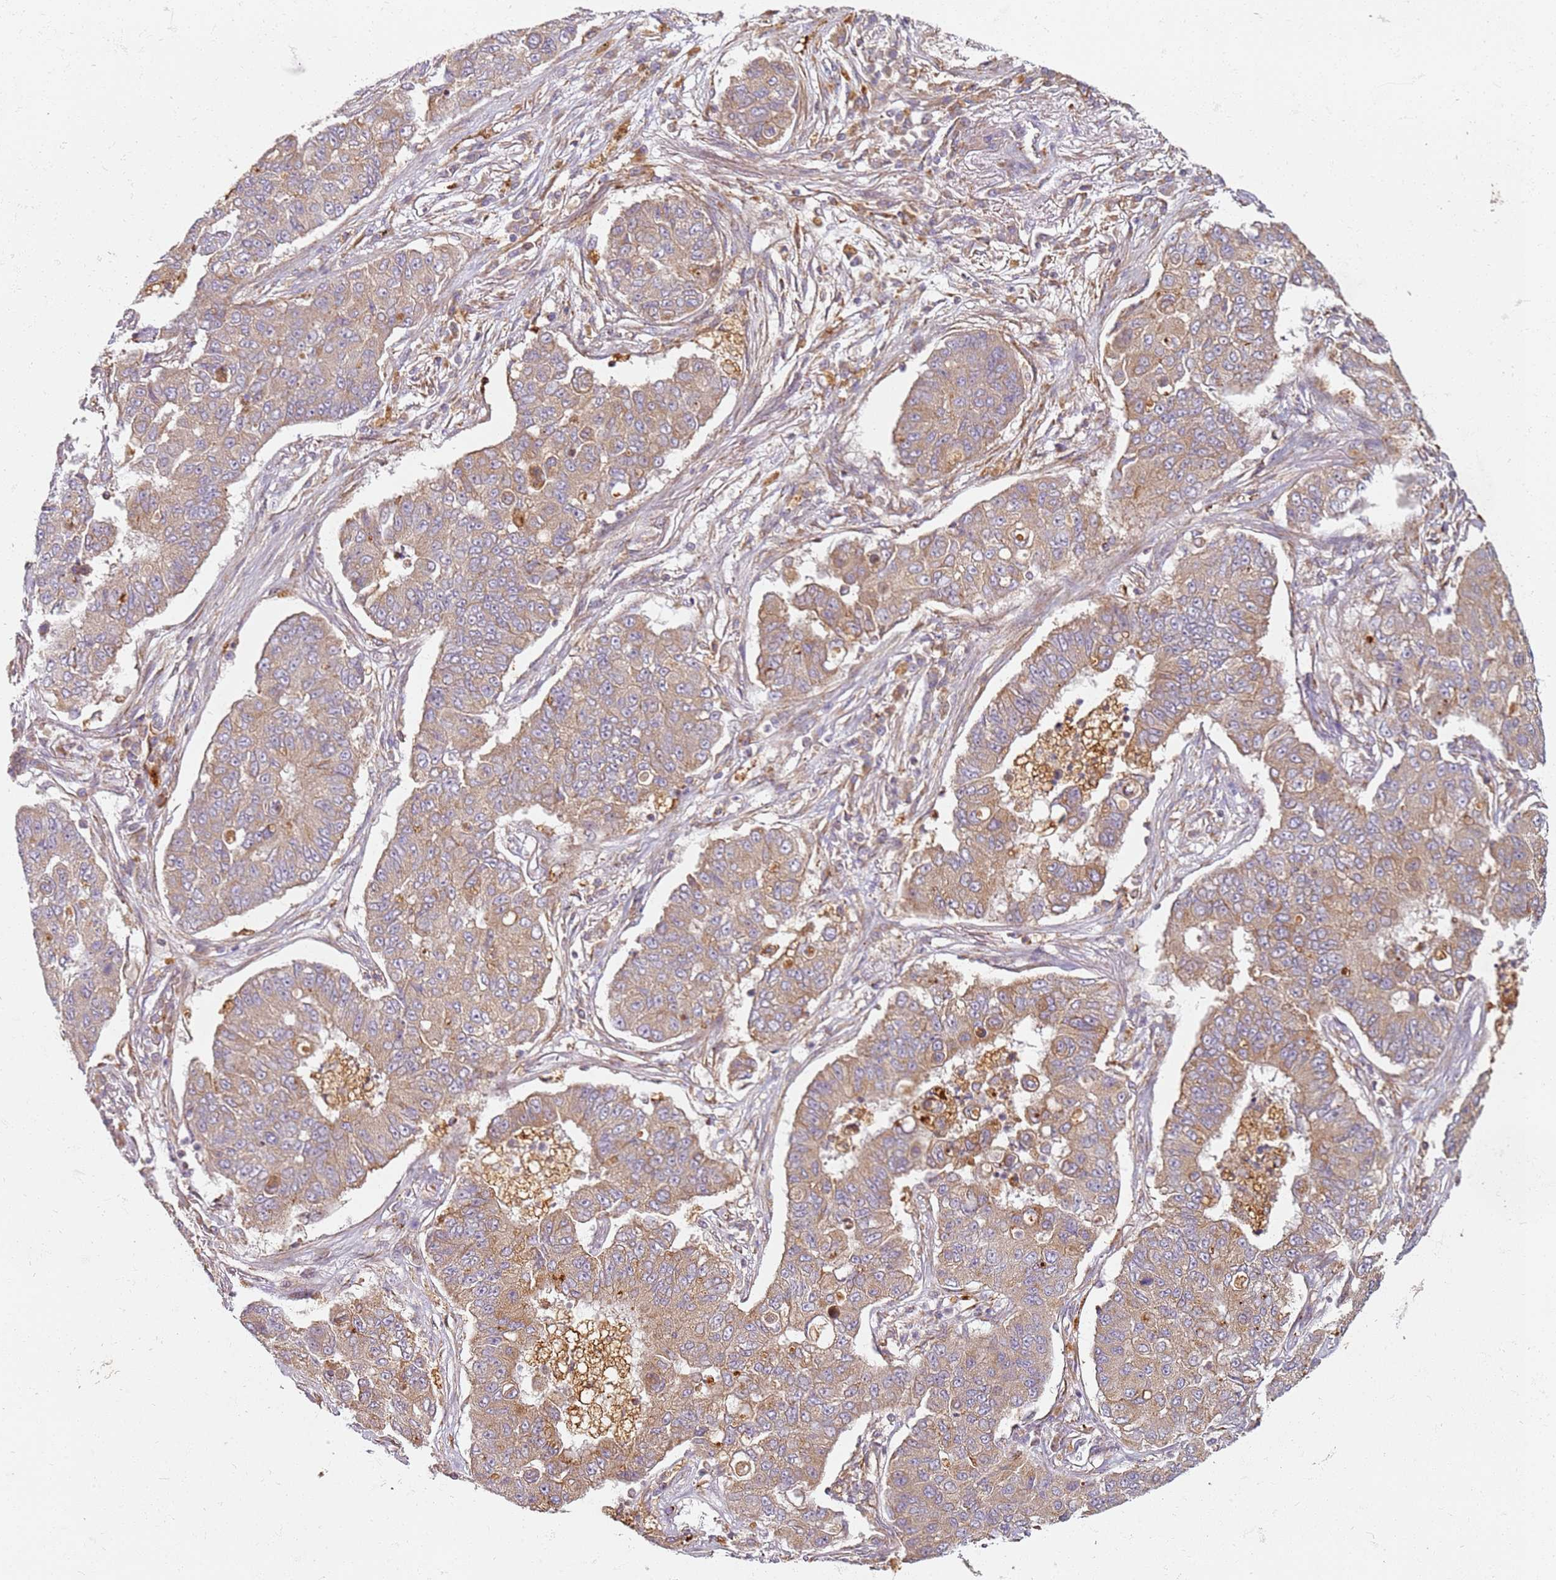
{"staining": {"intensity": "moderate", "quantity": ">75%", "location": "cytoplasmic/membranous"}, "tissue": "lung cancer", "cell_type": "Tumor cells", "image_type": "cancer", "snomed": [{"axis": "morphology", "description": "Squamous cell carcinoma, NOS"}, {"axis": "topography", "description": "Lung"}], "caption": "This histopathology image demonstrates lung cancer stained with IHC to label a protein in brown. The cytoplasmic/membranous of tumor cells show moderate positivity for the protein. Nuclei are counter-stained blue.", "gene": "PROKR2", "patient": {"sex": "male", "age": 74}}